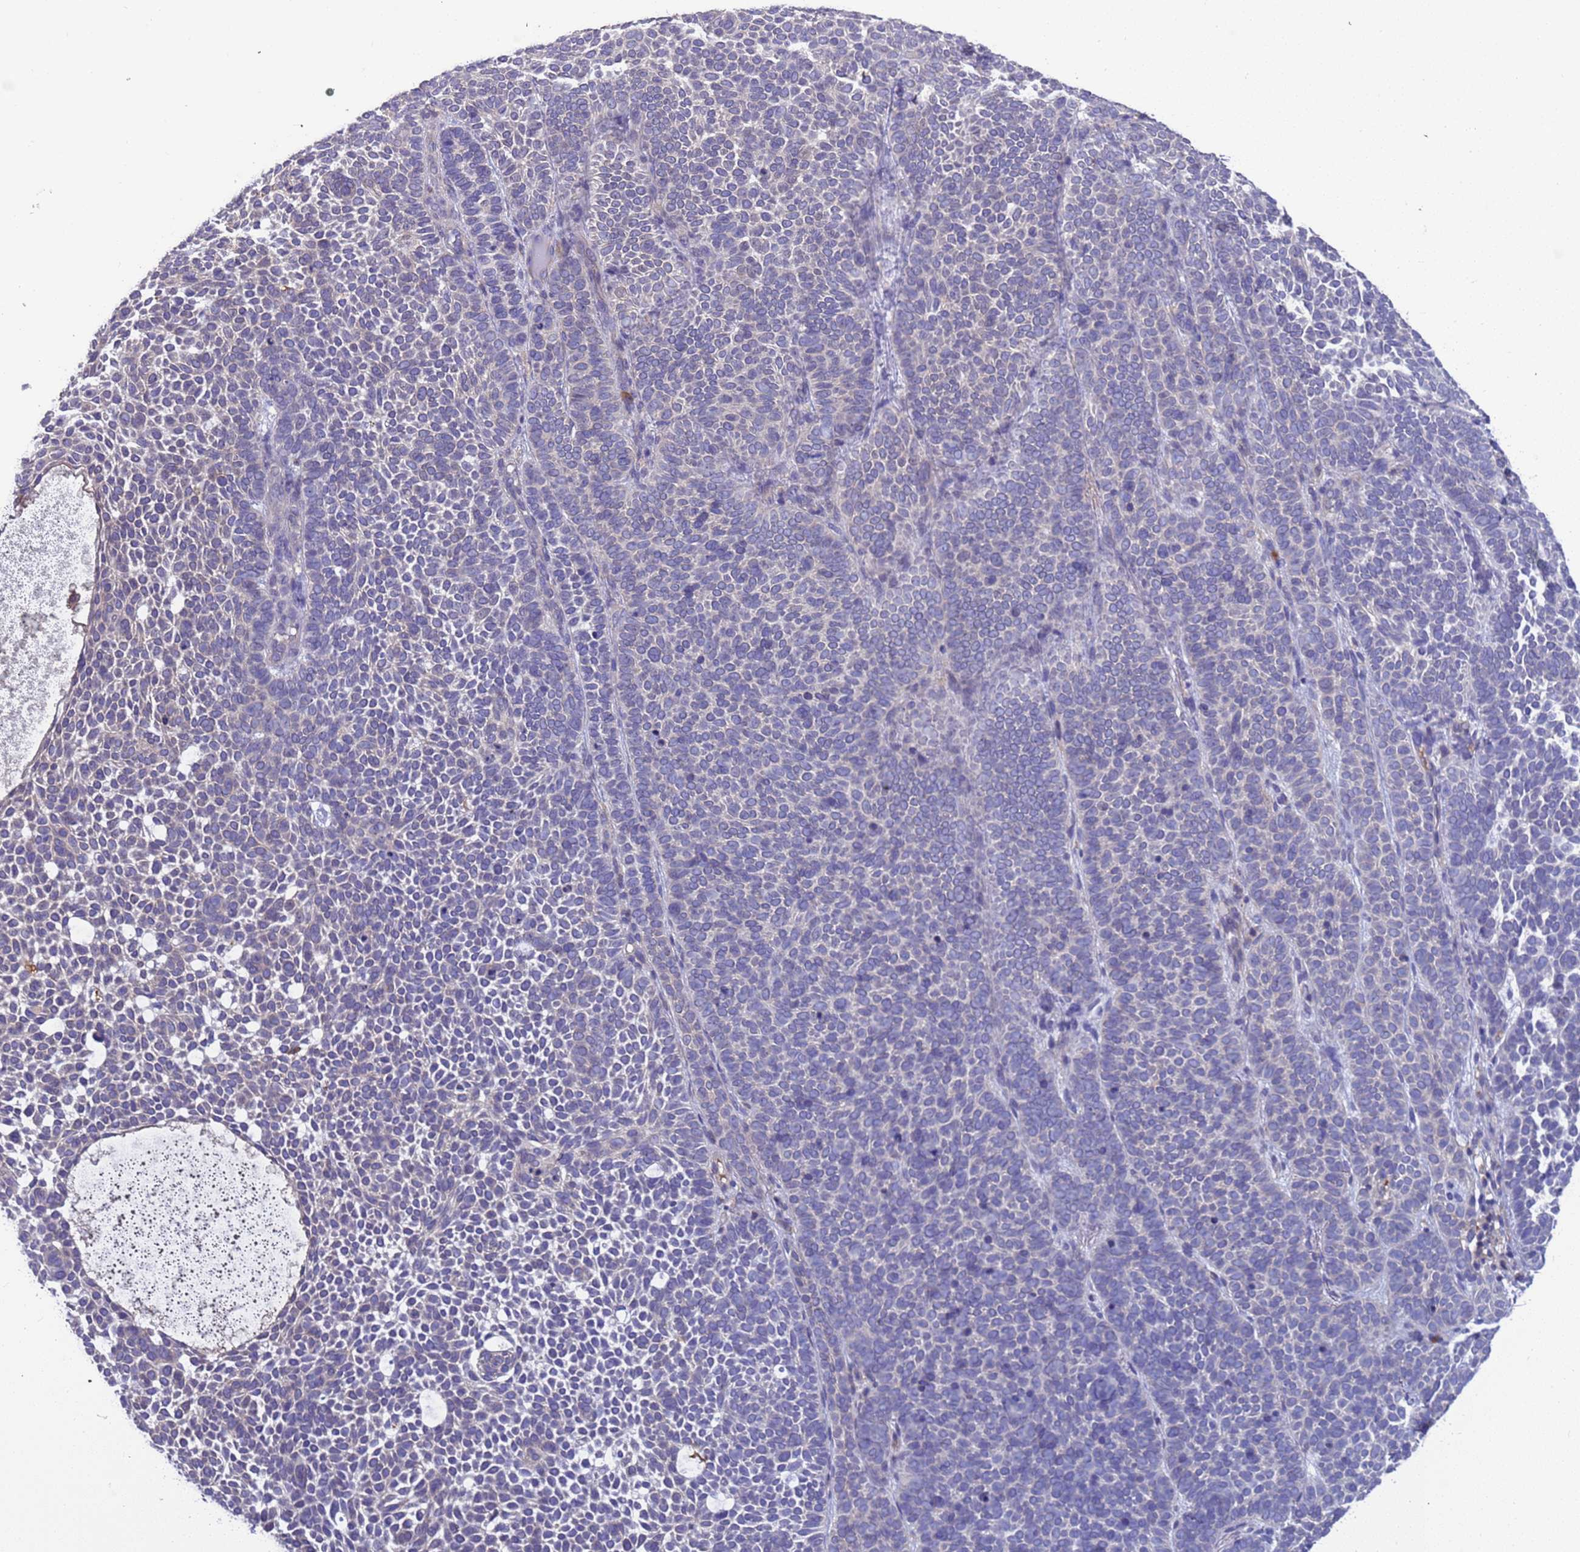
{"staining": {"intensity": "negative", "quantity": "none", "location": "none"}, "tissue": "skin cancer", "cell_type": "Tumor cells", "image_type": "cancer", "snomed": [{"axis": "morphology", "description": "Basal cell carcinoma"}, {"axis": "topography", "description": "Skin"}], "caption": "Immunohistochemistry image of neoplastic tissue: skin cancer (basal cell carcinoma) stained with DAB (3,3'-diaminobenzidine) reveals no significant protein expression in tumor cells. Nuclei are stained in blue.", "gene": "AMPD3", "patient": {"sex": "female", "age": 77}}